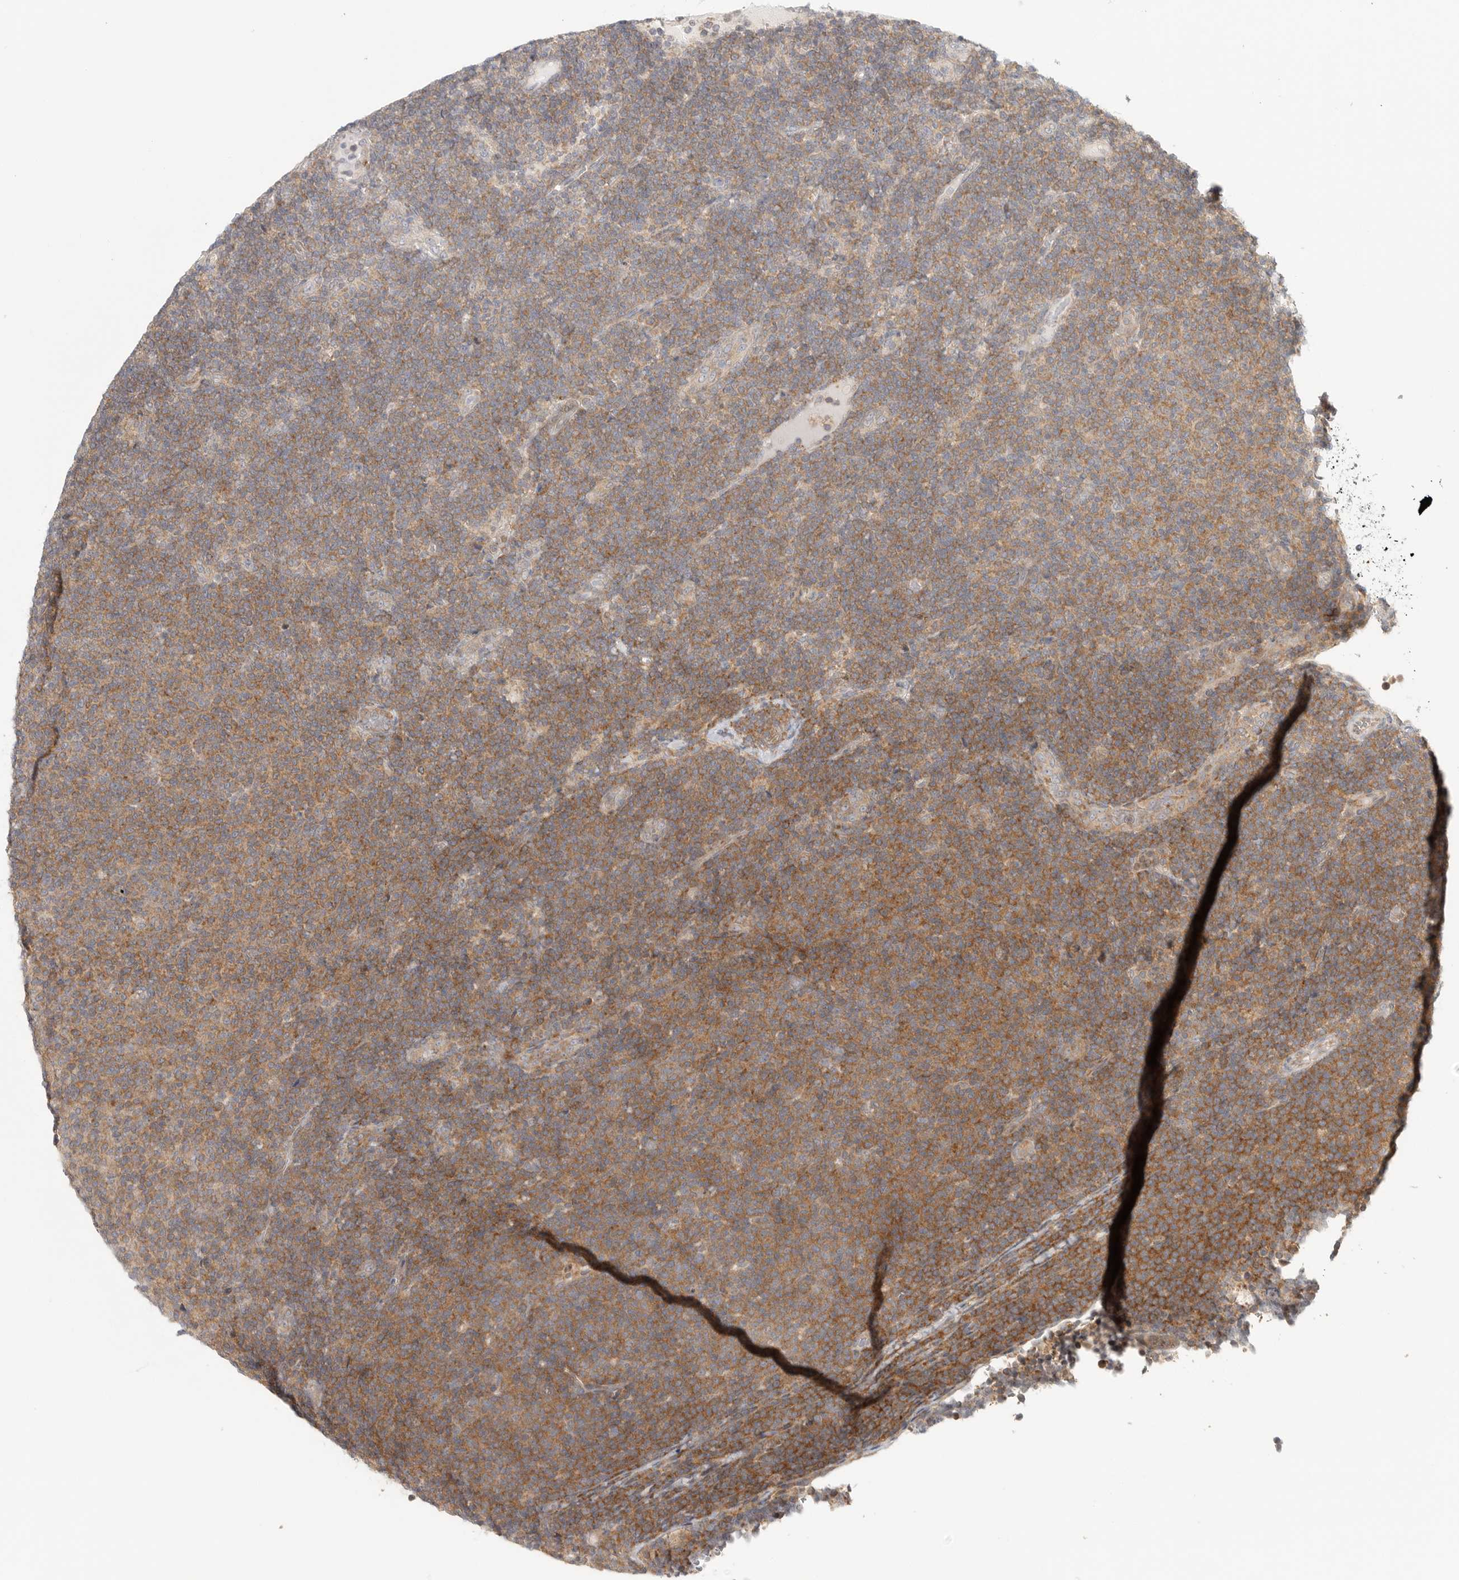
{"staining": {"intensity": "moderate", "quantity": ">75%", "location": "cytoplasmic/membranous"}, "tissue": "lymphoma", "cell_type": "Tumor cells", "image_type": "cancer", "snomed": [{"axis": "morphology", "description": "Malignant lymphoma, non-Hodgkin's type, Low grade"}, {"axis": "topography", "description": "Lymph node"}], "caption": "Low-grade malignant lymphoma, non-Hodgkin's type tissue exhibits moderate cytoplasmic/membranous expression in approximately >75% of tumor cells, visualized by immunohistochemistry.", "gene": "HDAC6", "patient": {"sex": "male", "age": 66}}